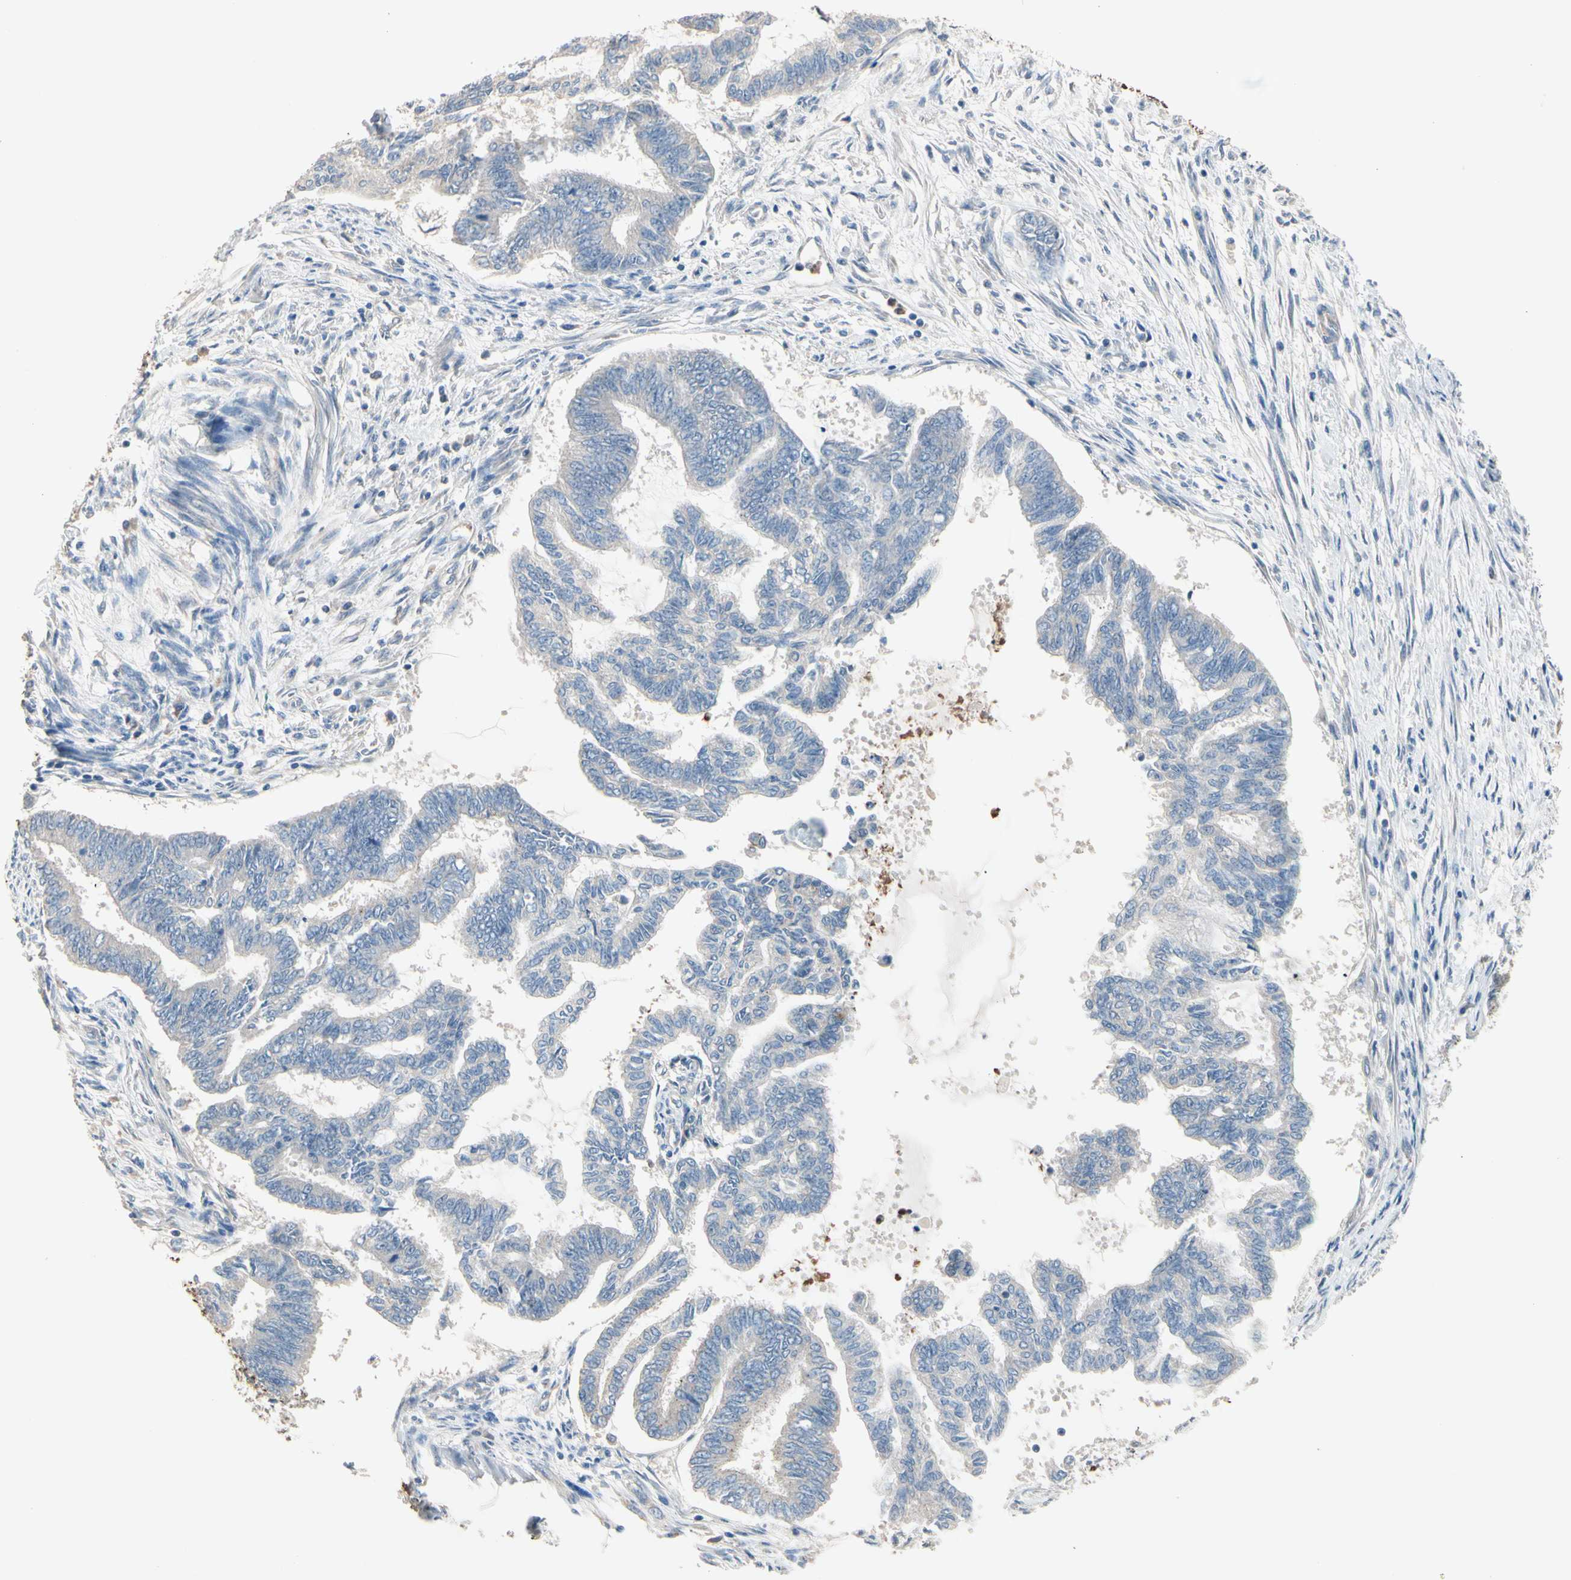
{"staining": {"intensity": "negative", "quantity": "none", "location": "none"}, "tissue": "endometrial cancer", "cell_type": "Tumor cells", "image_type": "cancer", "snomed": [{"axis": "morphology", "description": "Adenocarcinoma, NOS"}, {"axis": "topography", "description": "Endometrium"}], "caption": "High power microscopy histopathology image of an immunohistochemistry histopathology image of endometrial cancer (adenocarcinoma), revealing no significant expression in tumor cells.", "gene": "BBOX1", "patient": {"sex": "female", "age": 86}}